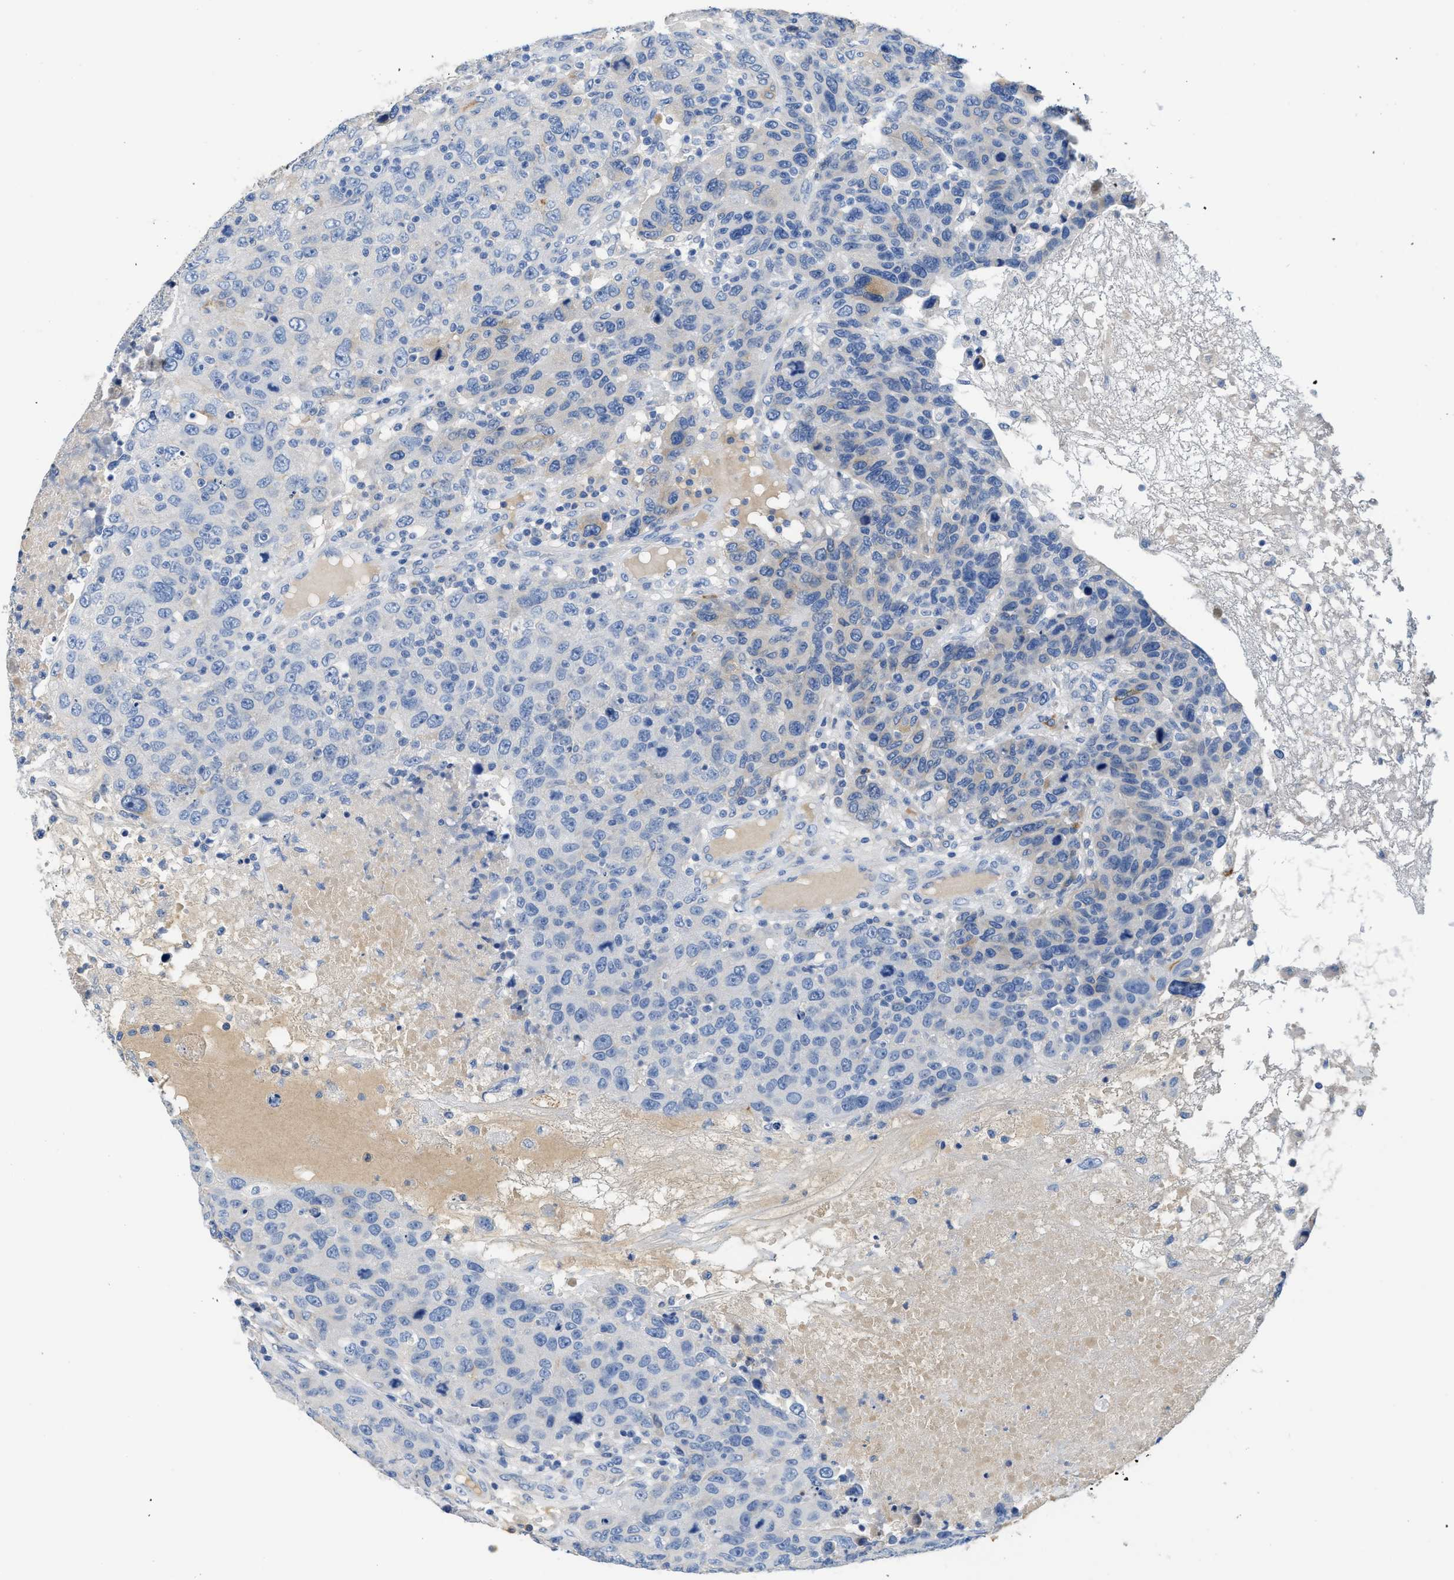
{"staining": {"intensity": "negative", "quantity": "none", "location": "none"}, "tissue": "breast cancer", "cell_type": "Tumor cells", "image_type": "cancer", "snomed": [{"axis": "morphology", "description": "Duct carcinoma"}, {"axis": "topography", "description": "Breast"}], "caption": "Histopathology image shows no protein staining in tumor cells of breast intraductal carcinoma tissue.", "gene": "C1S", "patient": {"sex": "female", "age": 37}}